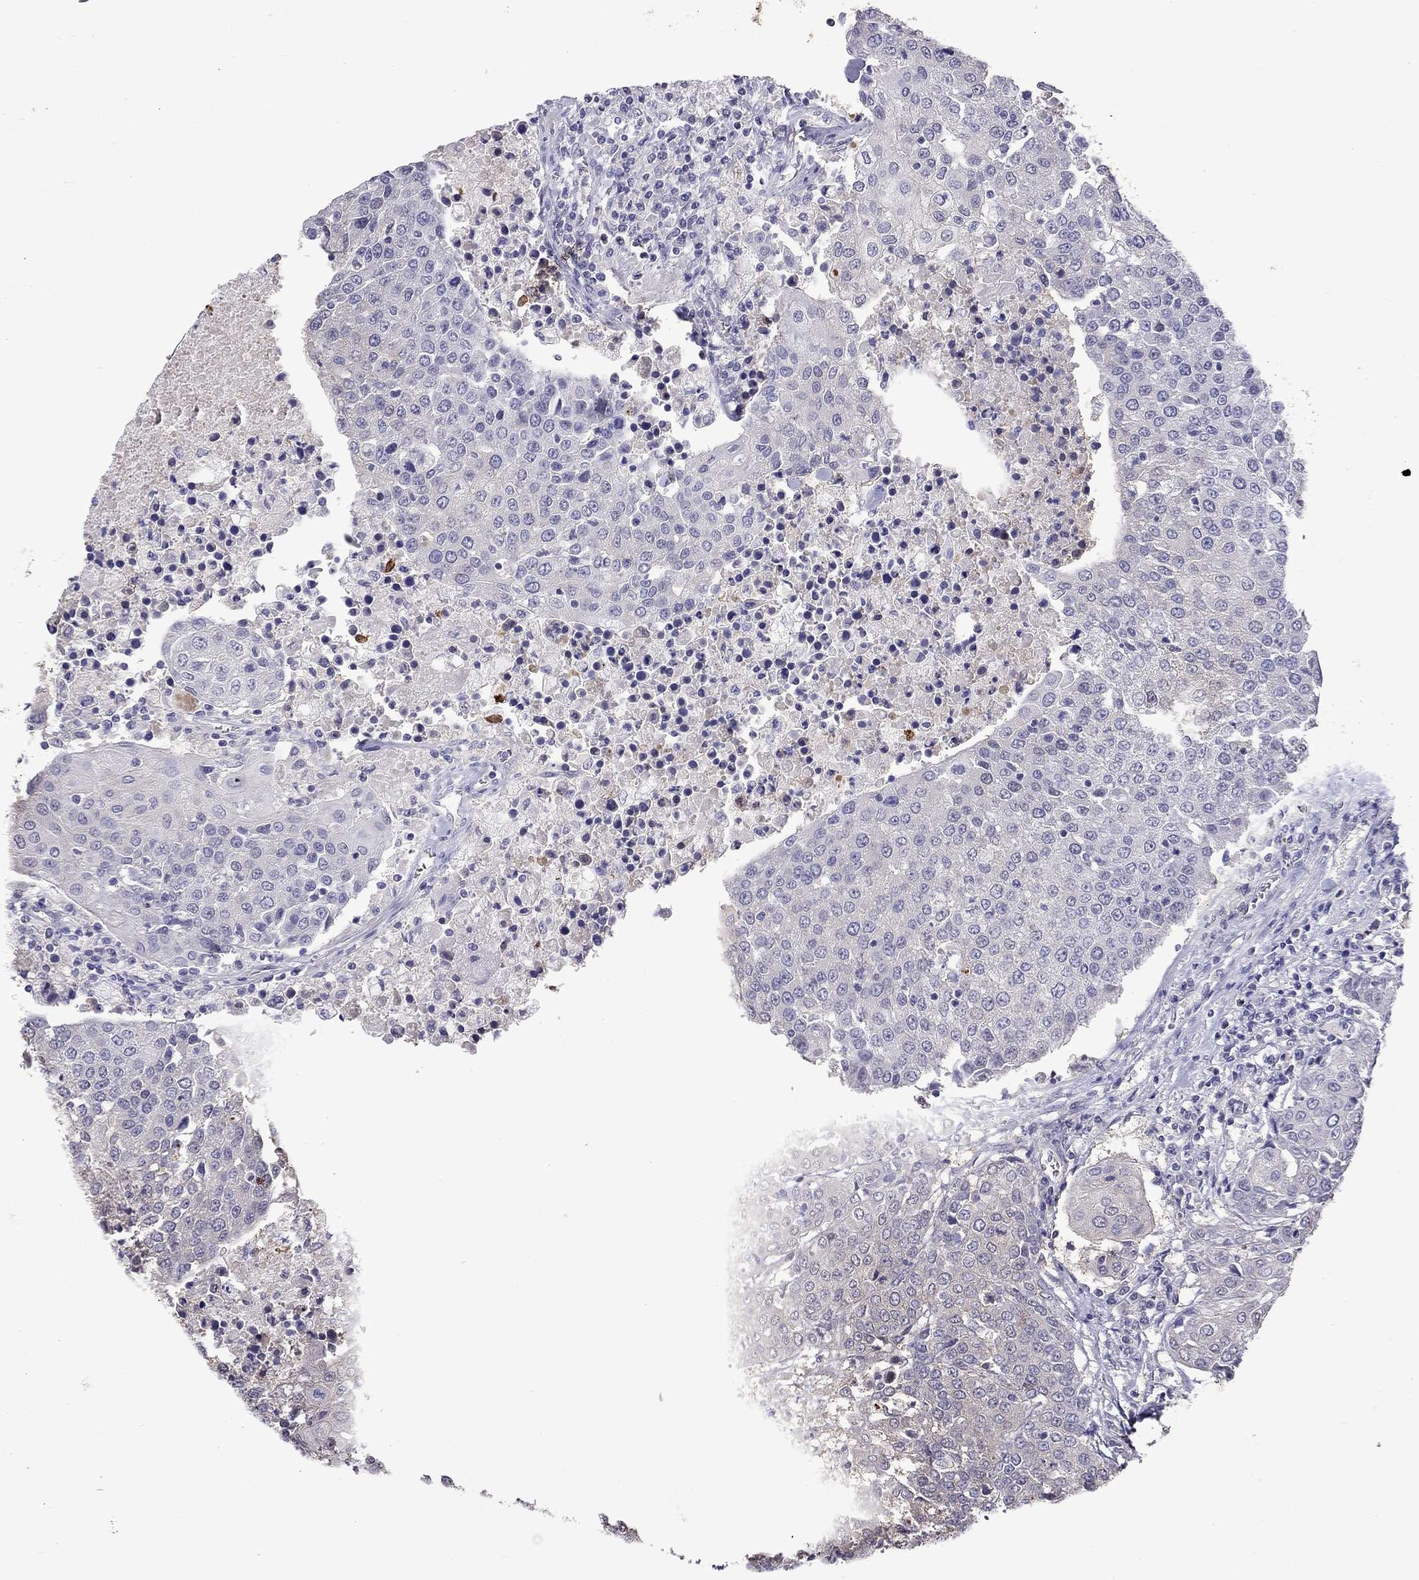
{"staining": {"intensity": "negative", "quantity": "none", "location": "none"}, "tissue": "urothelial cancer", "cell_type": "Tumor cells", "image_type": "cancer", "snomed": [{"axis": "morphology", "description": "Urothelial carcinoma, High grade"}, {"axis": "topography", "description": "Urinary bladder"}], "caption": "IHC photomicrograph of neoplastic tissue: high-grade urothelial carcinoma stained with DAB shows no significant protein staining in tumor cells.", "gene": "FEZ1", "patient": {"sex": "female", "age": 85}}